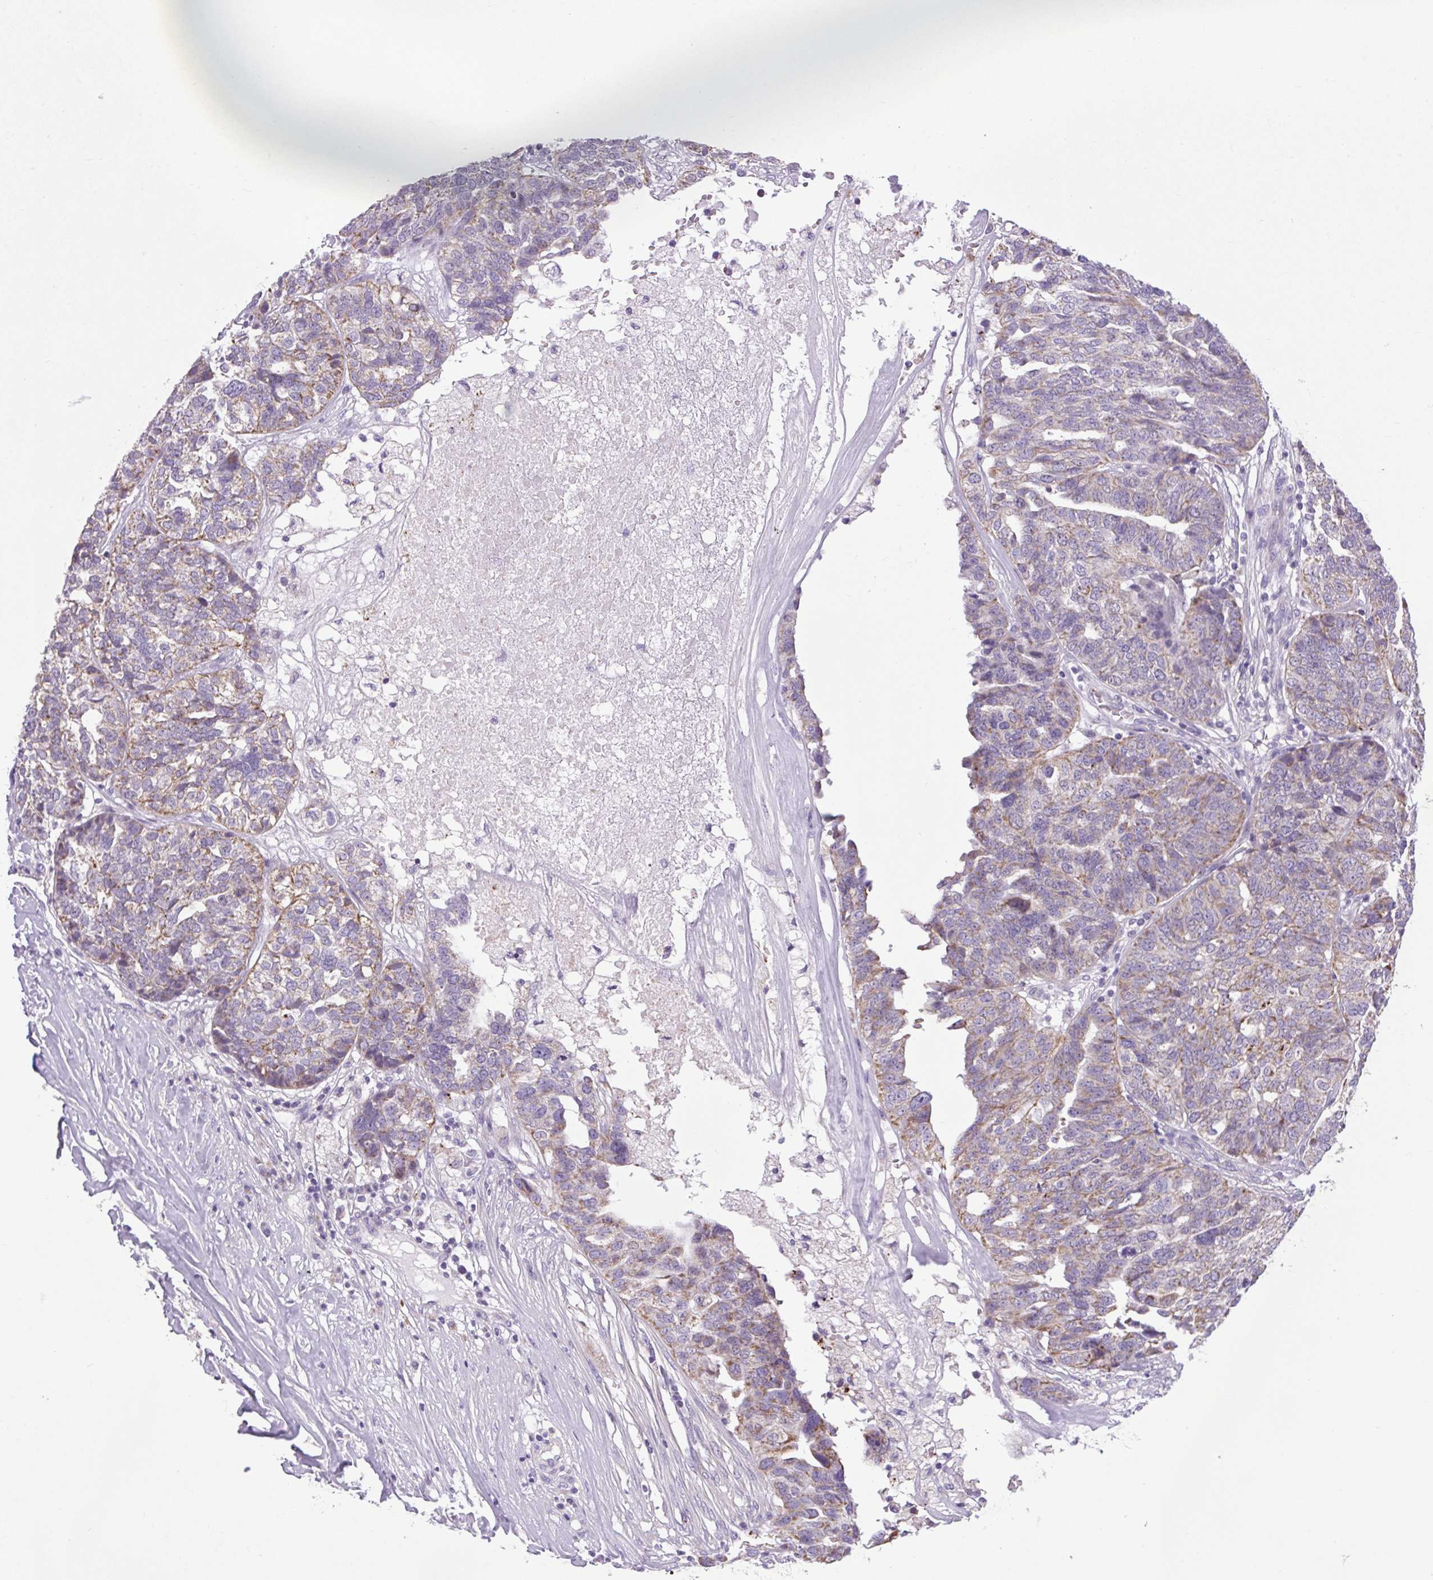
{"staining": {"intensity": "weak", "quantity": "25%-75%", "location": "cytoplasmic/membranous"}, "tissue": "ovarian cancer", "cell_type": "Tumor cells", "image_type": "cancer", "snomed": [{"axis": "morphology", "description": "Cystadenocarcinoma, serous, NOS"}, {"axis": "topography", "description": "Ovary"}], "caption": "DAB (3,3'-diaminobenzidine) immunohistochemical staining of human ovarian serous cystadenocarcinoma reveals weak cytoplasmic/membranous protein positivity in about 25%-75% of tumor cells.", "gene": "RNASE10", "patient": {"sex": "female", "age": 59}}